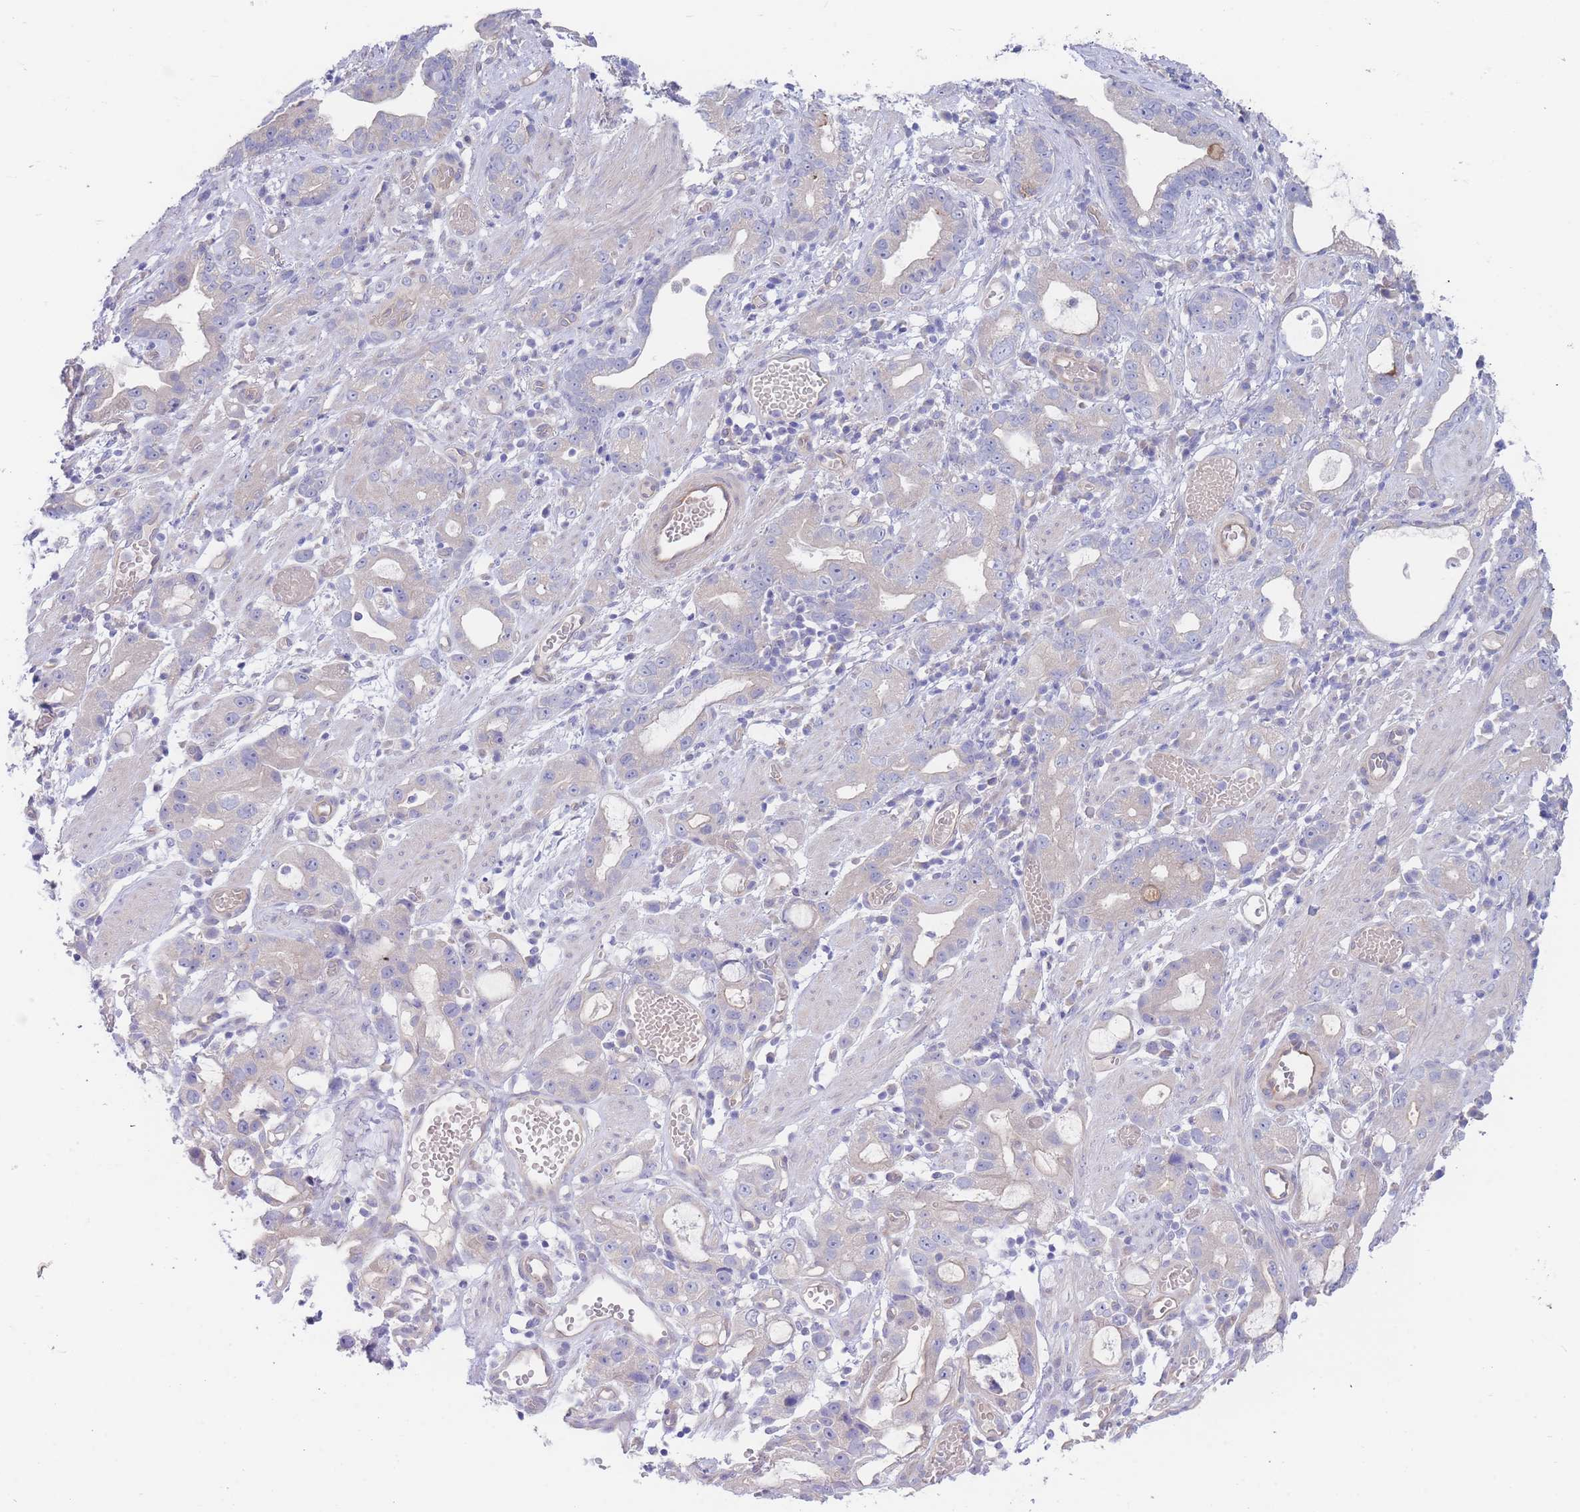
{"staining": {"intensity": "negative", "quantity": "none", "location": "none"}, "tissue": "stomach cancer", "cell_type": "Tumor cells", "image_type": "cancer", "snomed": [{"axis": "morphology", "description": "Adenocarcinoma, NOS"}, {"axis": "topography", "description": "Stomach"}], "caption": "IHC histopathology image of neoplastic tissue: stomach cancer stained with DAB displays no significant protein staining in tumor cells. Nuclei are stained in blue.", "gene": "ZNF281", "patient": {"sex": "male", "age": 55}}